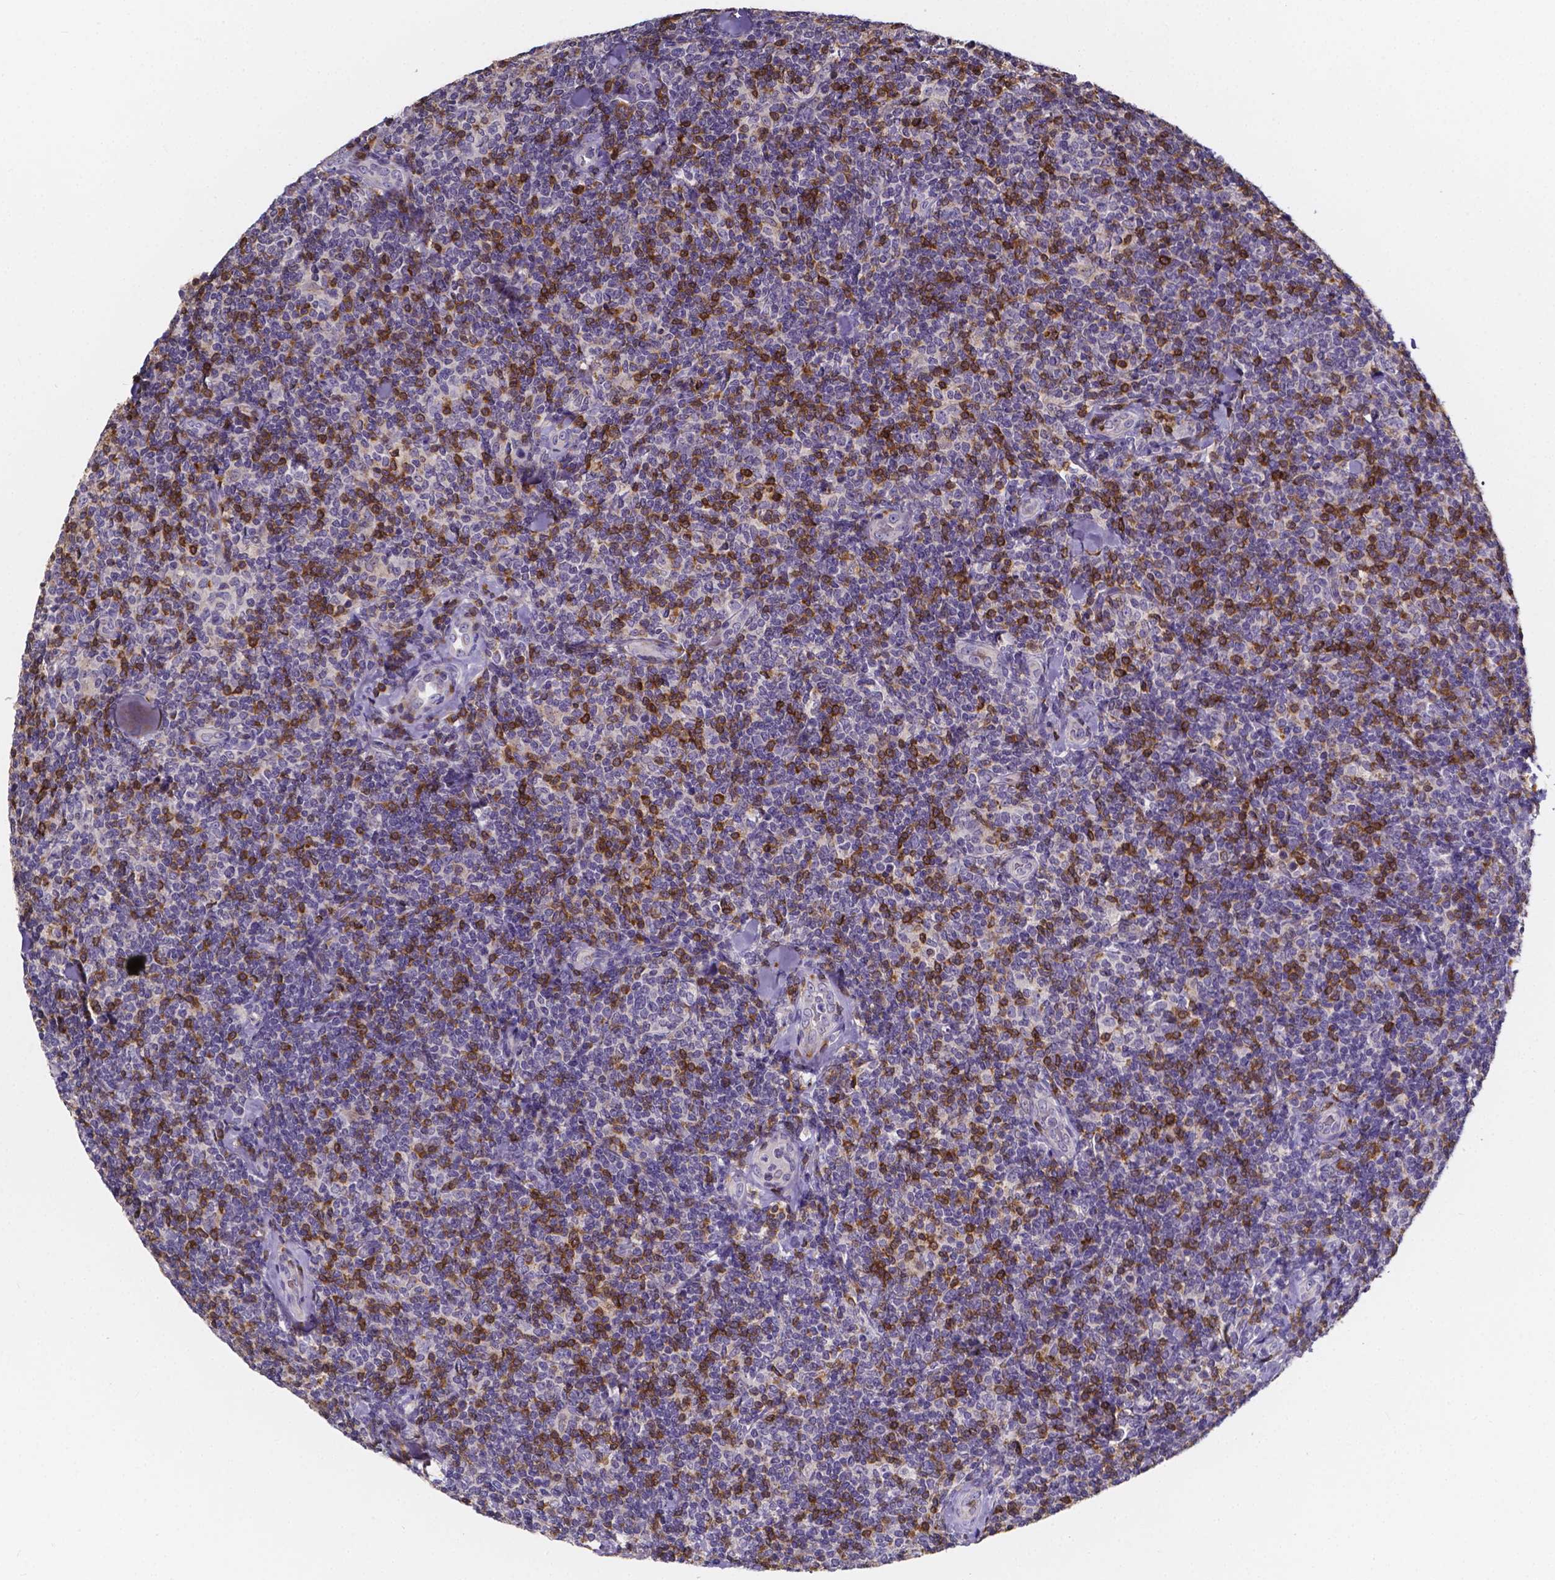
{"staining": {"intensity": "strong", "quantity": "25%-75%", "location": "cytoplasmic/membranous"}, "tissue": "lymphoma", "cell_type": "Tumor cells", "image_type": "cancer", "snomed": [{"axis": "morphology", "description": "Malignant lymphoma, non-Hodgkin's type, Low grade"}, {"axis": "topography", "description": "Lymph node"}], "caption": "This is a histology image of IHC staining of lymphoma, which shows strong expression in the cytoplasmic/membranous of tumor cells.", "gene": "THEMIS", "patient": {"sex": "female", "age": 56}}